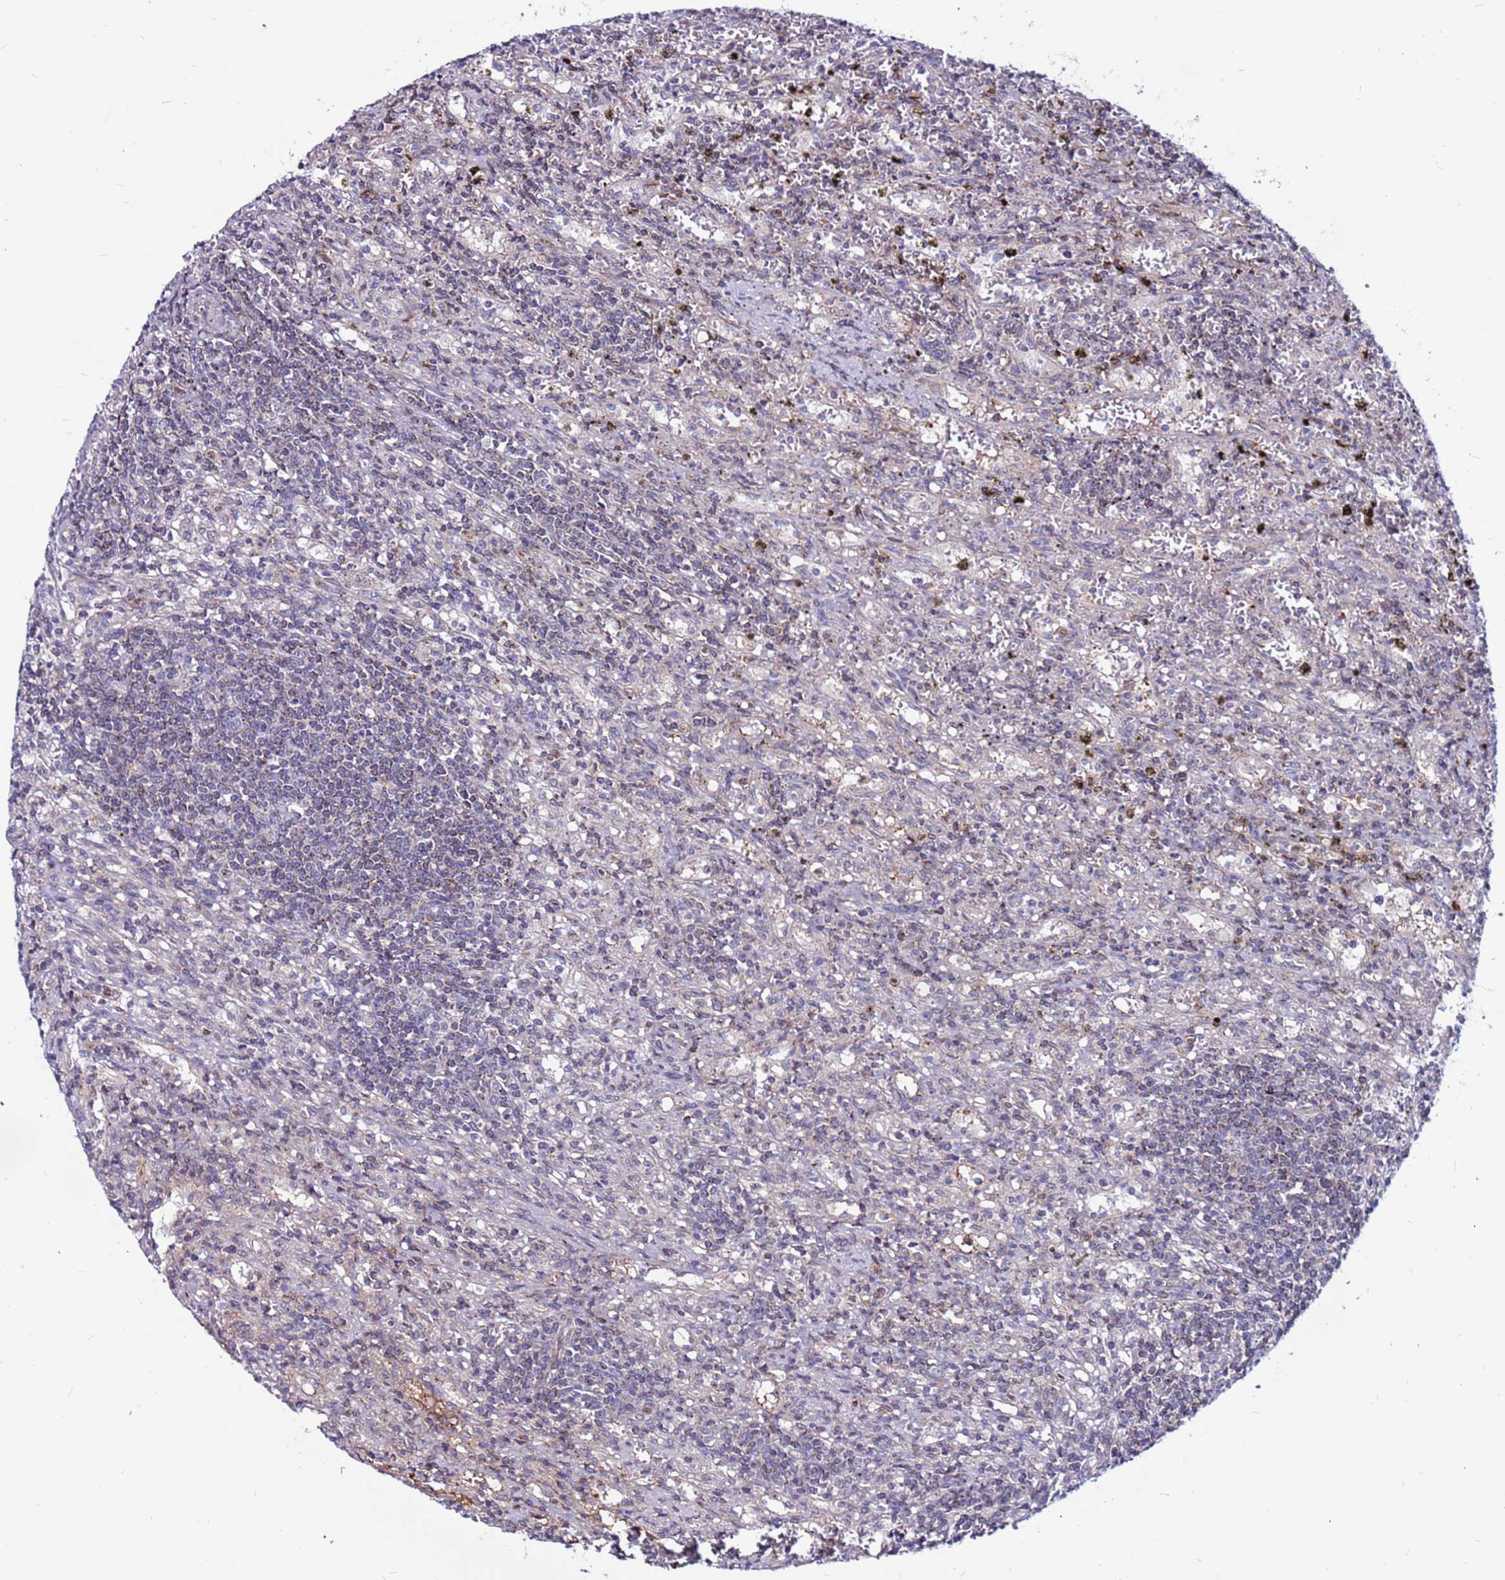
{"staining": {"intensity": "negative", "quantity": "none", "location": "none"}, "tissue": "lymphoma", "cell_type": "Tumor cells", "image_type": "cancer", "snomed": [{"axis": "morphology", "description": "Malignant lymphoma, non-Hodgkin's type, Low grade"}, {"axis": "topography", "description": "Spleen"}], "caption": "Human malignant lymphoma, non-Hodgkin's type (low-grade) stained for a protein using IHC displays no expression in tumor cells.", "gene": "CCDC71", "patient": {"sex": "male", "age": 76}}